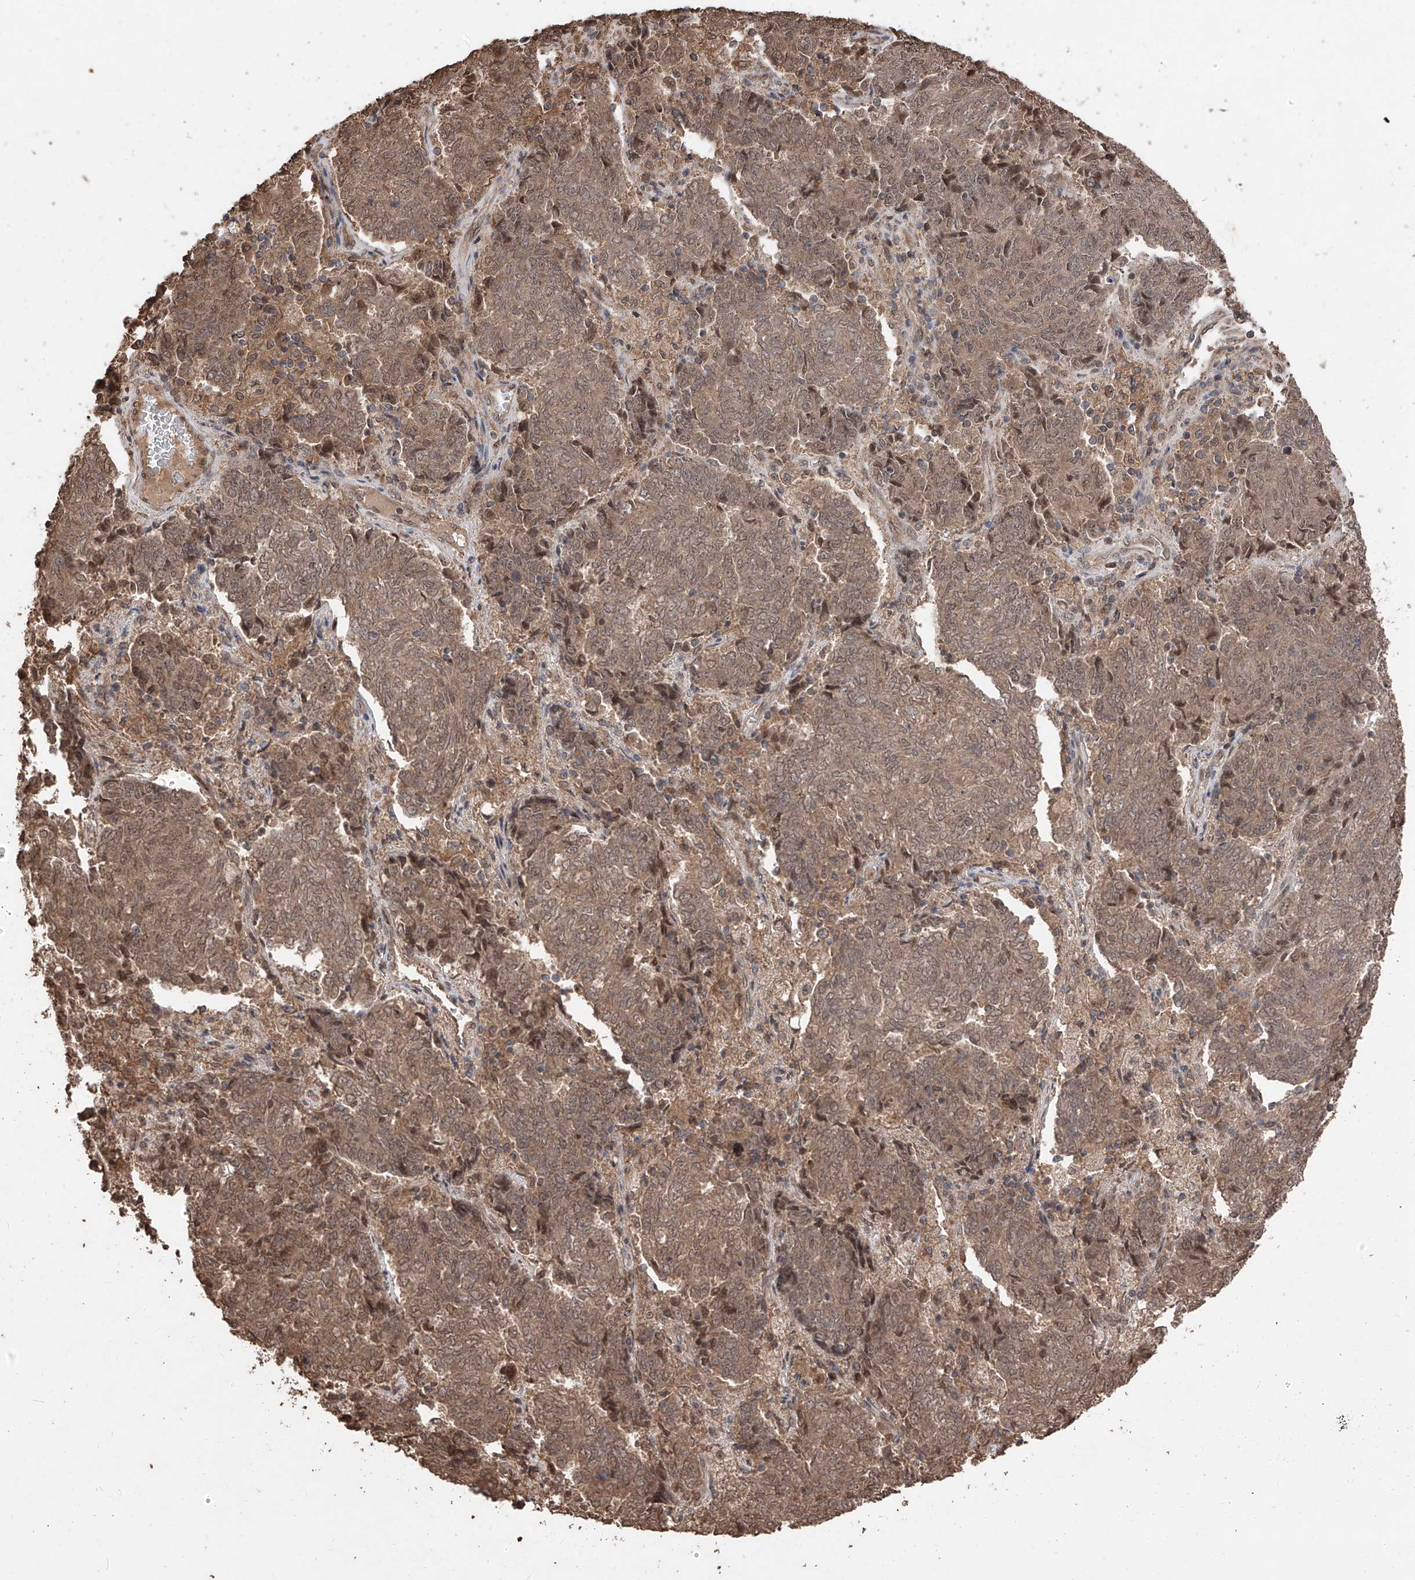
{"staining": {"intensity": "moderate", "quantity": ">75%", "location": "cytoplasmic/membranous,nuclear"}, "tissue": "endometrial cancer", "cell_type": "Tumor cells", "image_type": "cancer", "snomed": [{"axis": "morphology", "description": "Adenocarcinoma, NOS"}, {"axis": "topography", "description": "Endometrium"}], "caption": "Brown immunohistochemical staining in adenocarcinoma (endometrial) displays moderate cytoplasmic/membranous and nuclear staining in about >75% of tumor cells.", "gene": "FAM135A", "patient": {"sex": "female", "age": 80}}